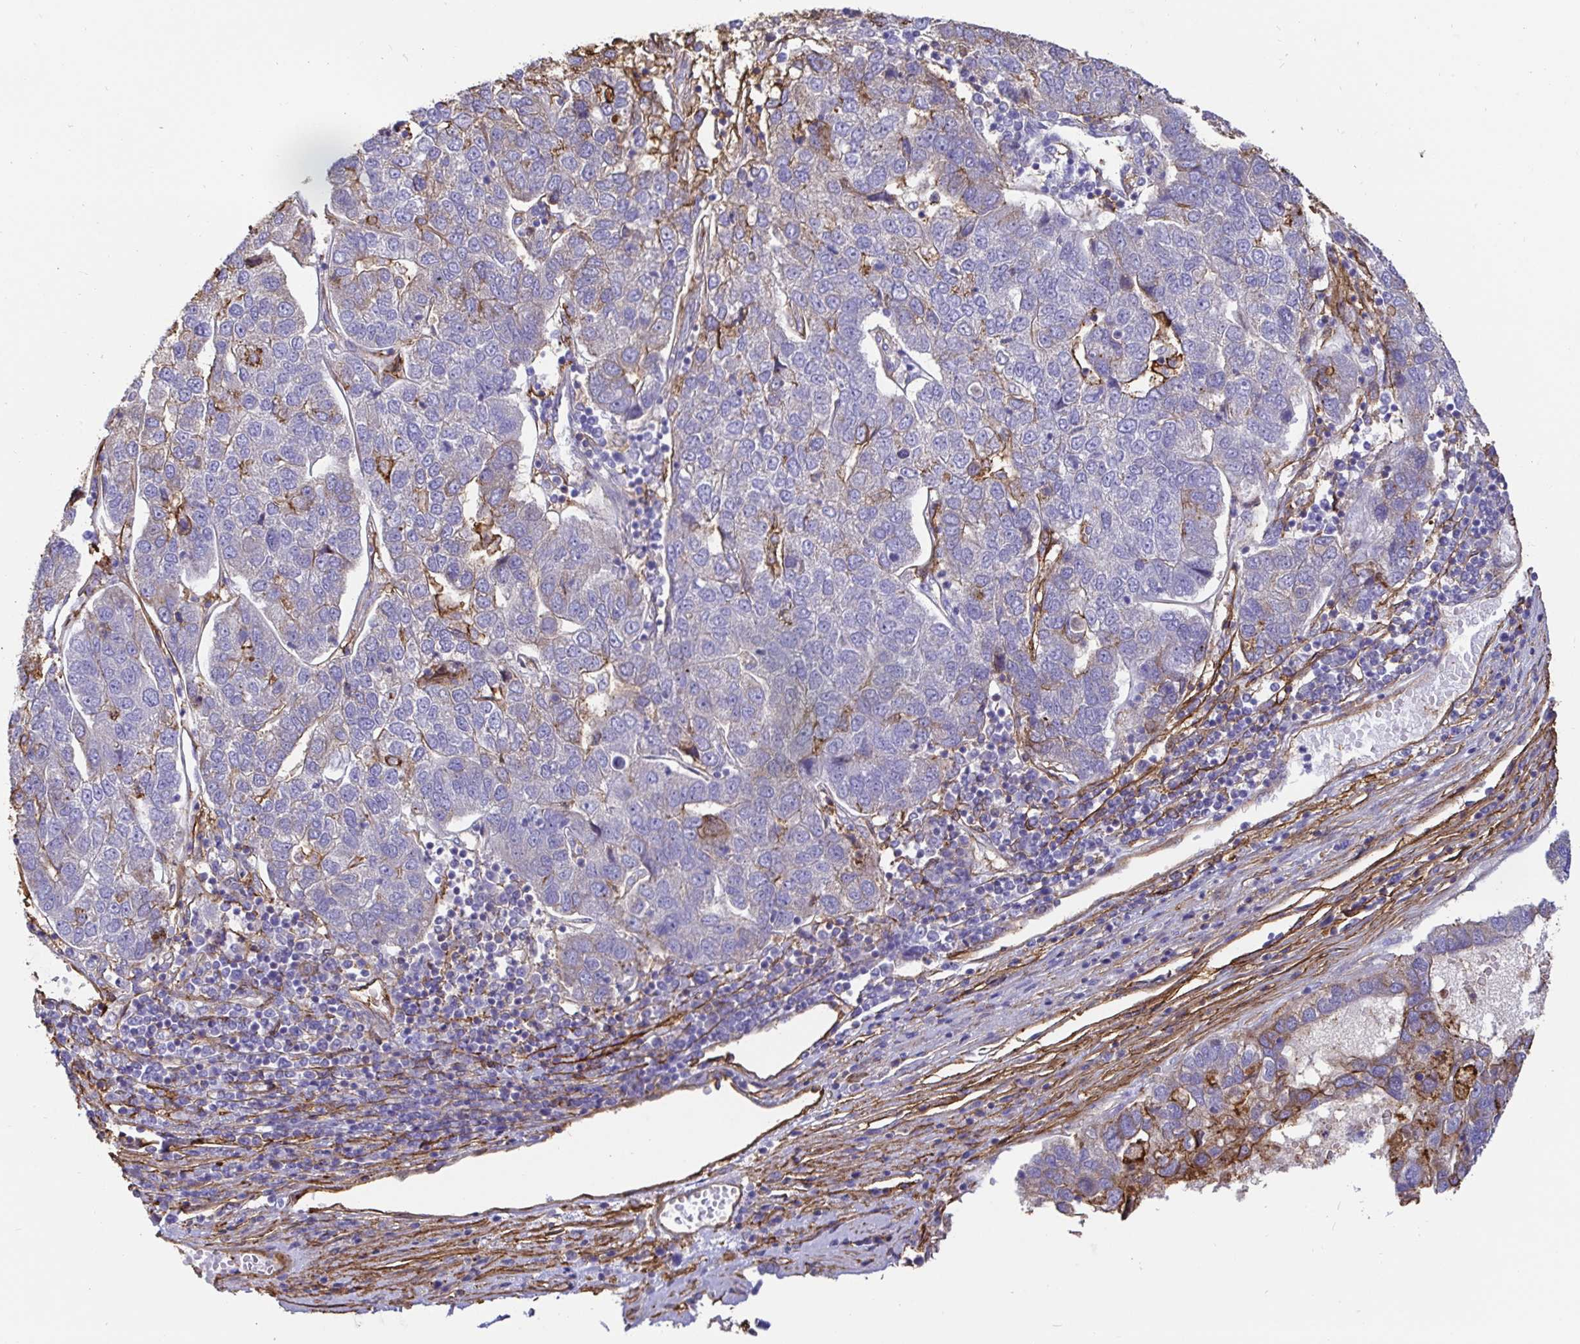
{"staining": {"intensity": "negative", "quantity": "none", "location": "none"}, "tissue": "pancreatic cancer", "cell_type": "Tumor cells", "image_type": "cancer", "snomed": [{"axis": "morphology", "description": "Adenocarcinoma, NOS"}, {"axis": "topography", "description": "Pancreas"}], "caption": "Immunohistochemistry of pancreatic adenocarcinoma shows no staining in tumor cells.", "gene": "ANXA2", "patient": {"sex": "female", "age": 61}}